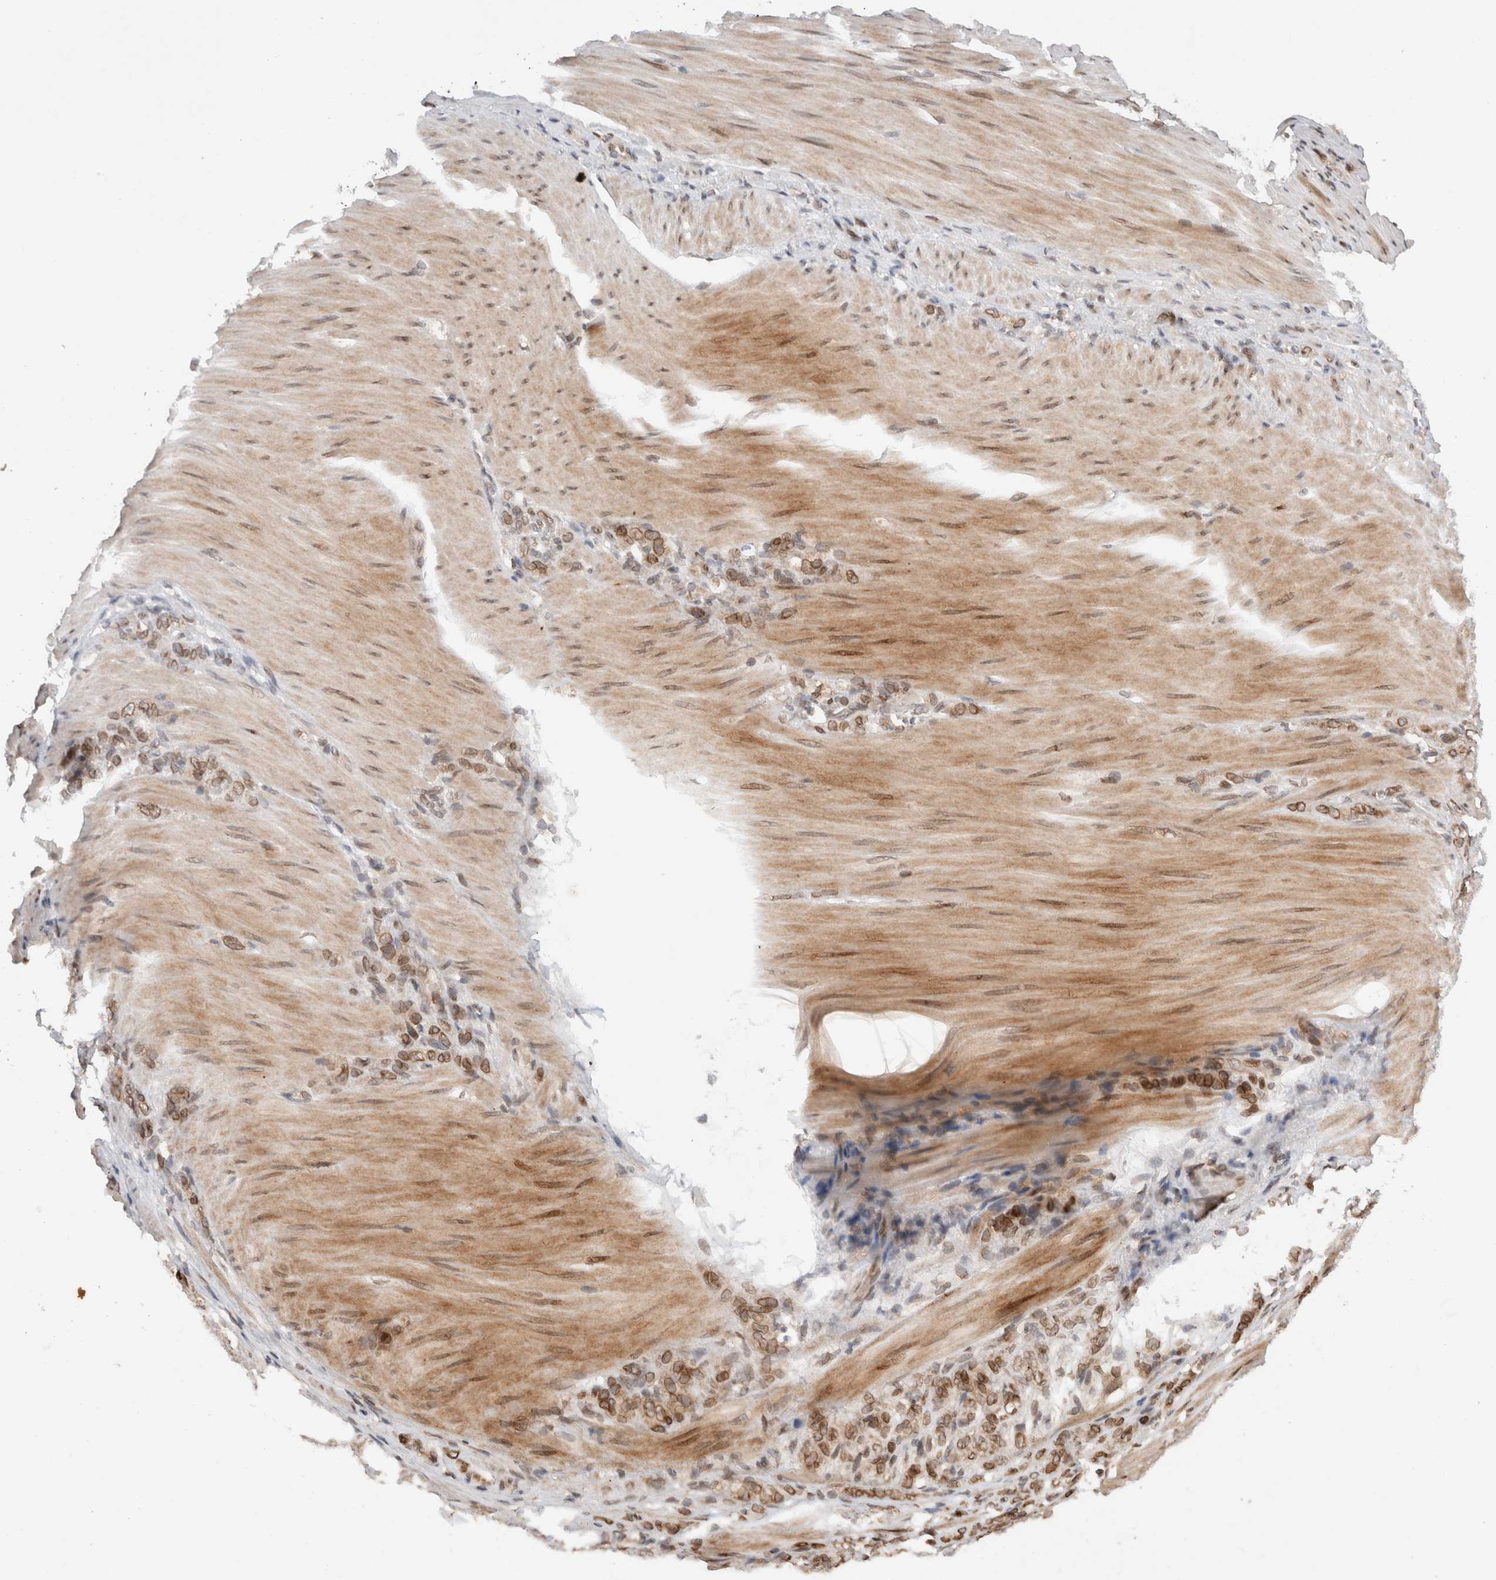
{"staining": {"intensity": "moderate", "quantity": ">75%", "location": "cytoplasmic/membranous,nuclear"}, "tissue": "stomach cancer", "cell_type": "Tumor cells", "image_type": "cancer", "snomed": [{"axis": "morphology", "description": "Normal tissue, NOS"}, {"axis": "morphology", "description": "Adenocarcinoma, NOS"}, {"axis": "topography", "description": "Stomach"}], "caption": "This photomicrograph demonstrates immunohistochemistry staining of stomach cancer (adenocarcinoma), with medium moderate cytoplasmic/membranous and nuclear expression in approximately >75% of tumor cells.", "gene": "TPR", "patient": {"sex": "male", "age": 82}}